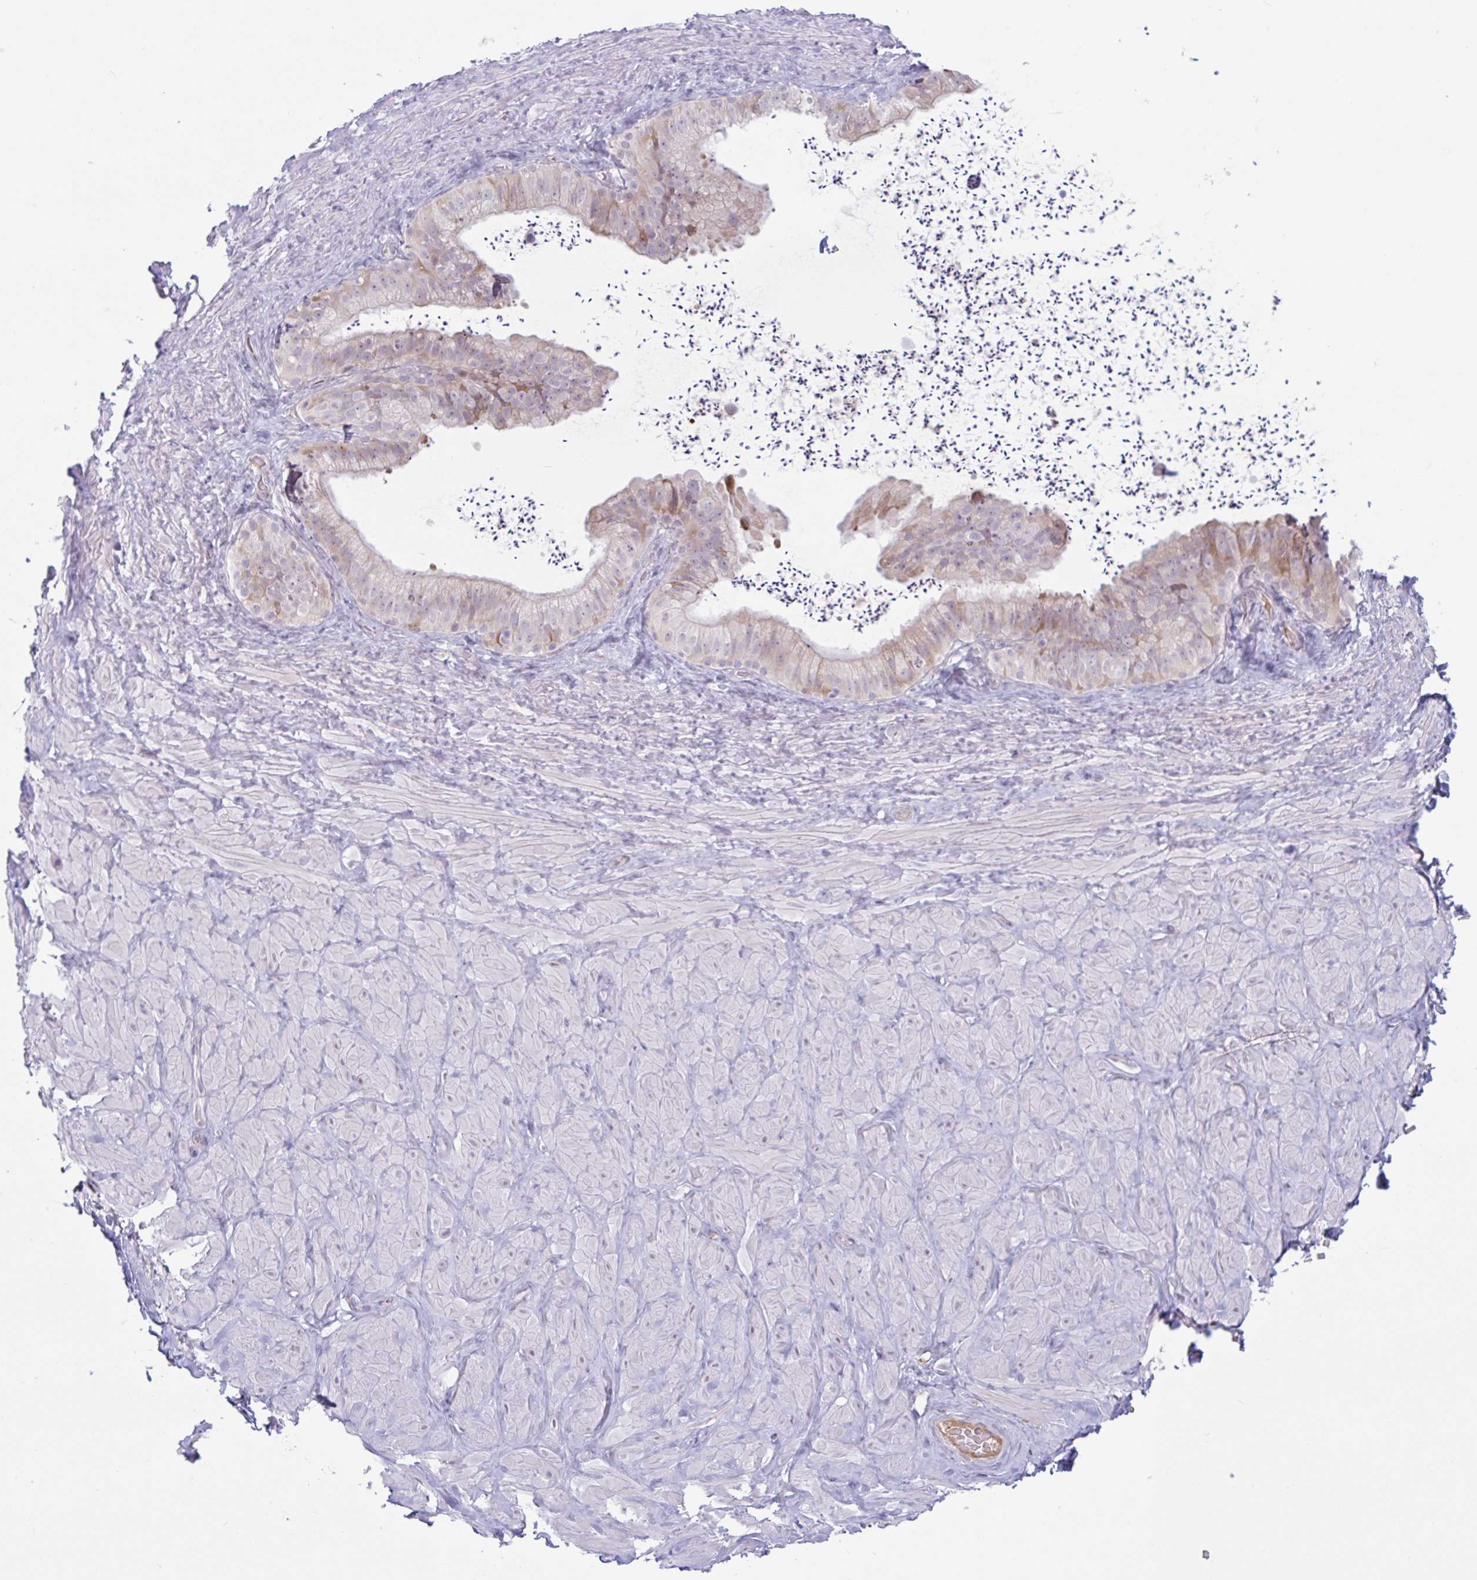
{"staining": {"intensity": "negative", "quantity": "none", "location": "none"}, "tissue": "adipose tissue", "cell_type": "Adipocytes", "image_type": "normal", "snomed": [{"axis": "morphology", "description": "Normal tissue, NOS"}, {"axis": "topography", "description": "Vascular tissue"}, {"axis": "topography", "description": "Peripheral nerve tissue"}], "caption": "Adipocytes show no significant protein positivity in benign adipose tissue. (IHC, brightfield microscopy, high magnification).", "gene": "TAF1D", "patient": {"sex": "male", "age": 41}}